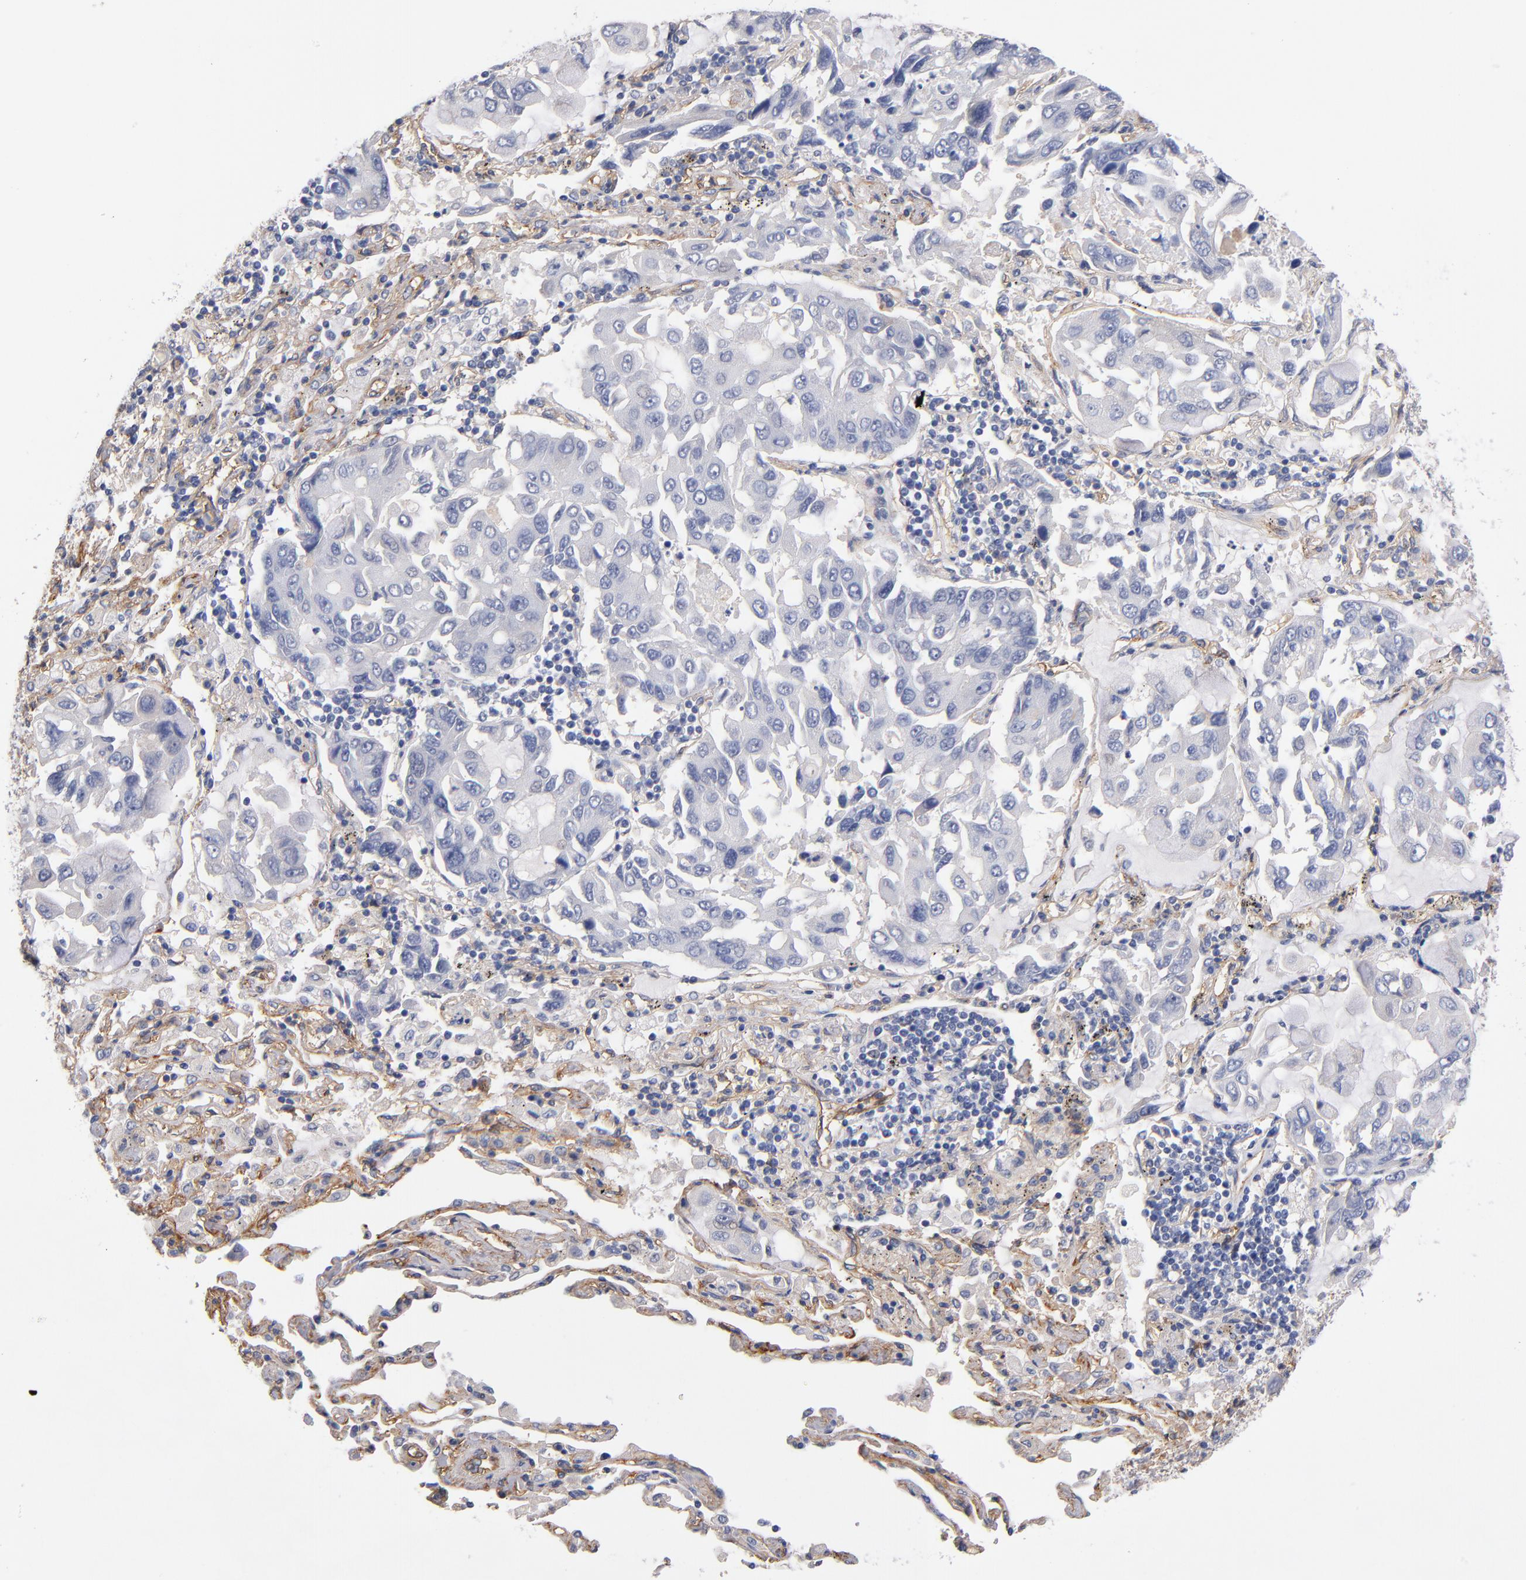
{"staining": {"intensity": "negative", "quantity": "none", "location": "none"}, "tissue": "lung cancer", "cell_type": "Tumor cells", "image_type": "cancer", "snomed": [{"axis": "morphology", "description": "Adenocarcinoma, NOS"}, {"axis": "topography", "description": "Lung"}], "caption": "Human lung adenocarcinoma stained for a protein using immunohistochemistry exhibits no positivity in tumor cells.", "gene": "PLSCR4", "patient": {"sex": "male", "age": 64}}